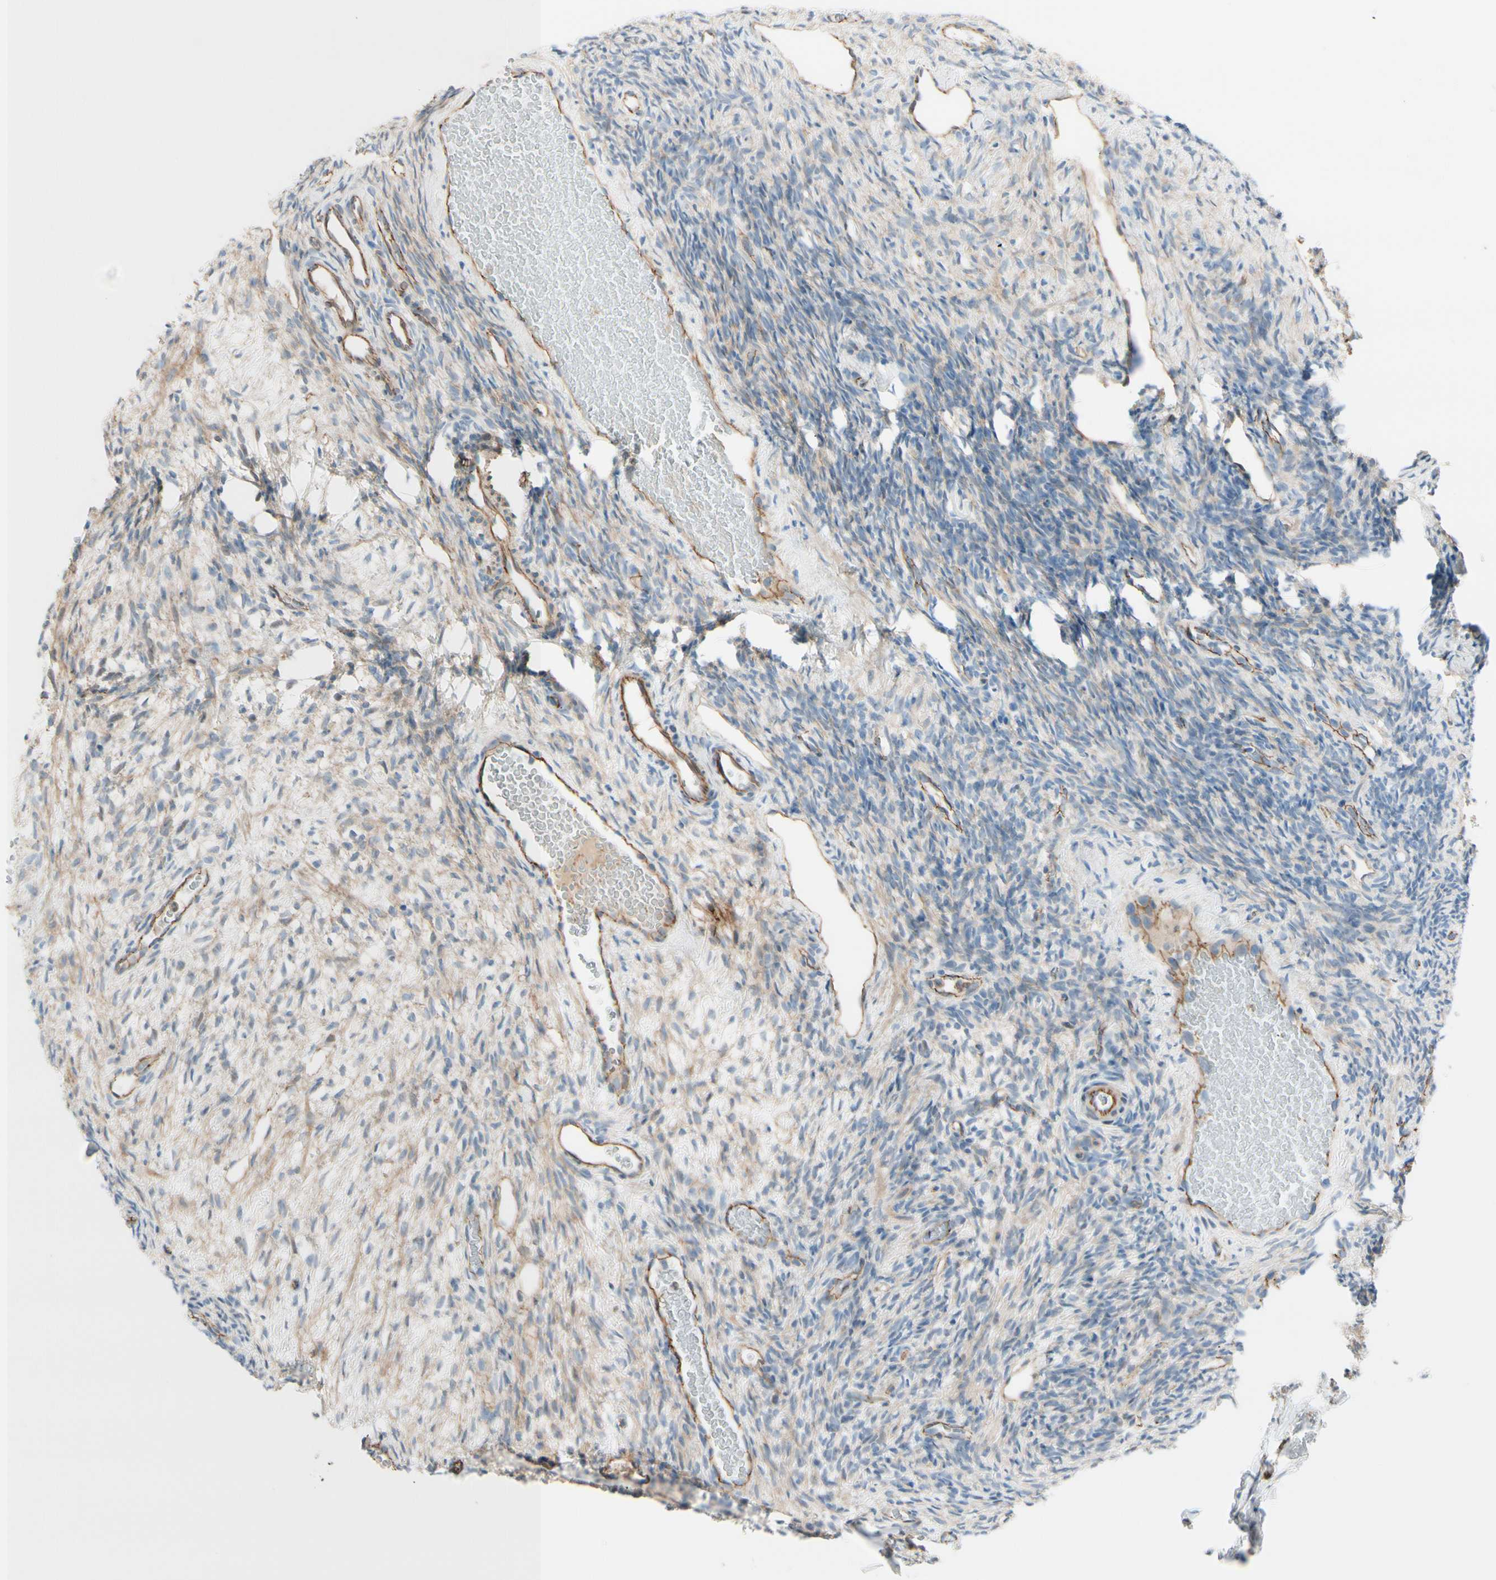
{"staining": {"intensity": "weak", "quantity": "25%-75%", "location": "cytoplasmic/membranous"}, "tissue": "ovary", "cell_type": "Follicle cells", "image_type": "normal", "snomed": [{"axis": "morphology", "description": "Normal tissue, NOS"}, {"axis": "topography", "description": "Ovary"}], "caption": "Follicle cells show low levels of weak cytoplasmic/membranous positivity in approximately 25%-75% of cells in unremarkable human ovary. (DAB = brown stain, brightfield microscopy at high magnification).", "gene": "TJP1", "patient": {"sex": "female", "age": 35}}